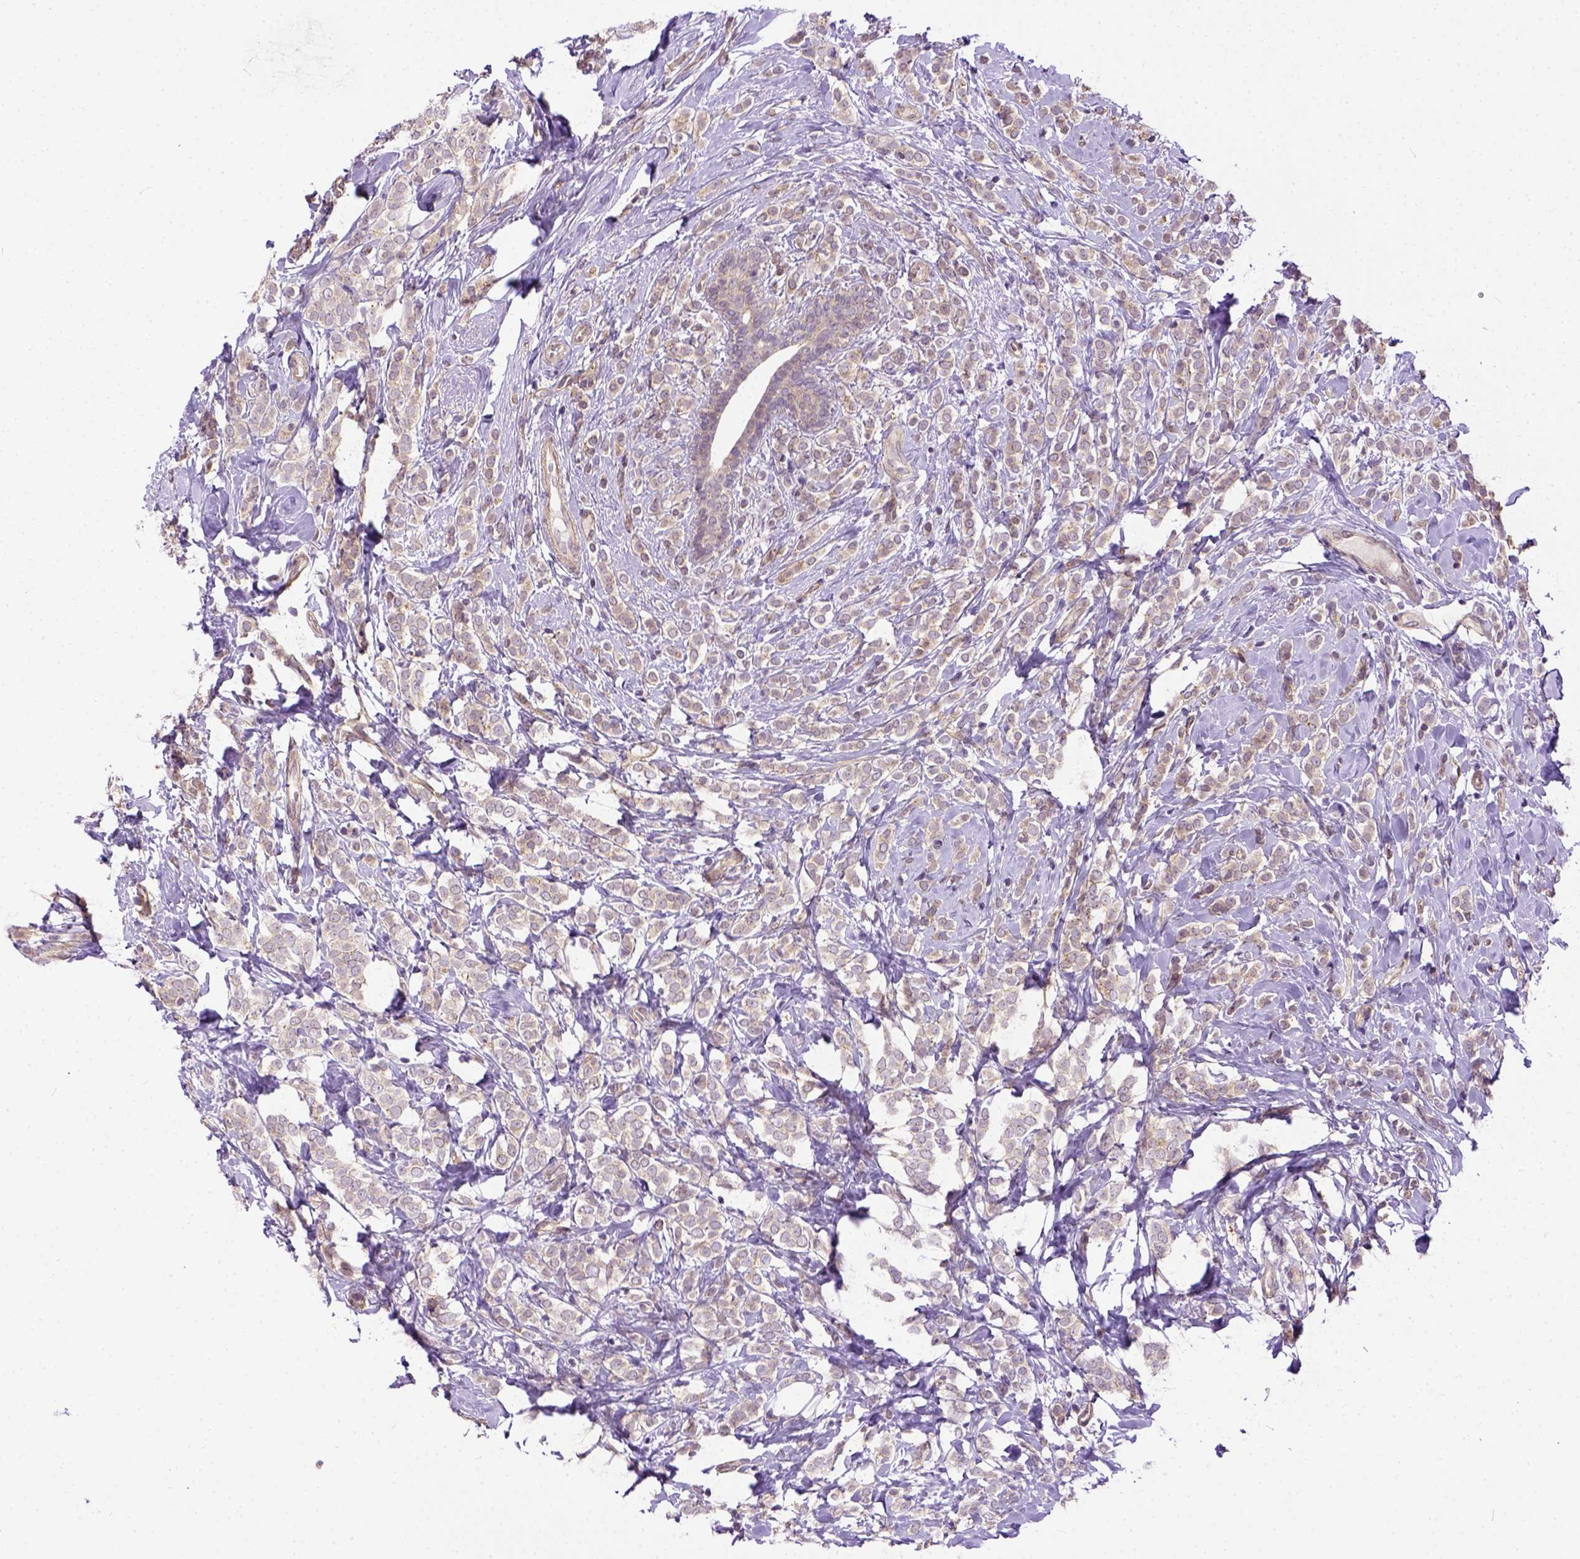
{"staining": {"intensity": "weak", "quantity": "25%-75%", "location": "cytoplasmic/membranous"}, "tissue": "breast cancer", "cell_type": "Tumor cells", "image_type": "cancer", "snomed": [{"axis": "morphology", "description": "Lobular carcinoma"}, {"axis": "topography", "description": "Breast"}], "caption": "Weak cytoplasmic/membranous staining is appreciated in about 25%-75% of tumor cells in breast lobular carcinoma.", "gene": "KAZN", "patient": {"sex": "female", "age": 49}}